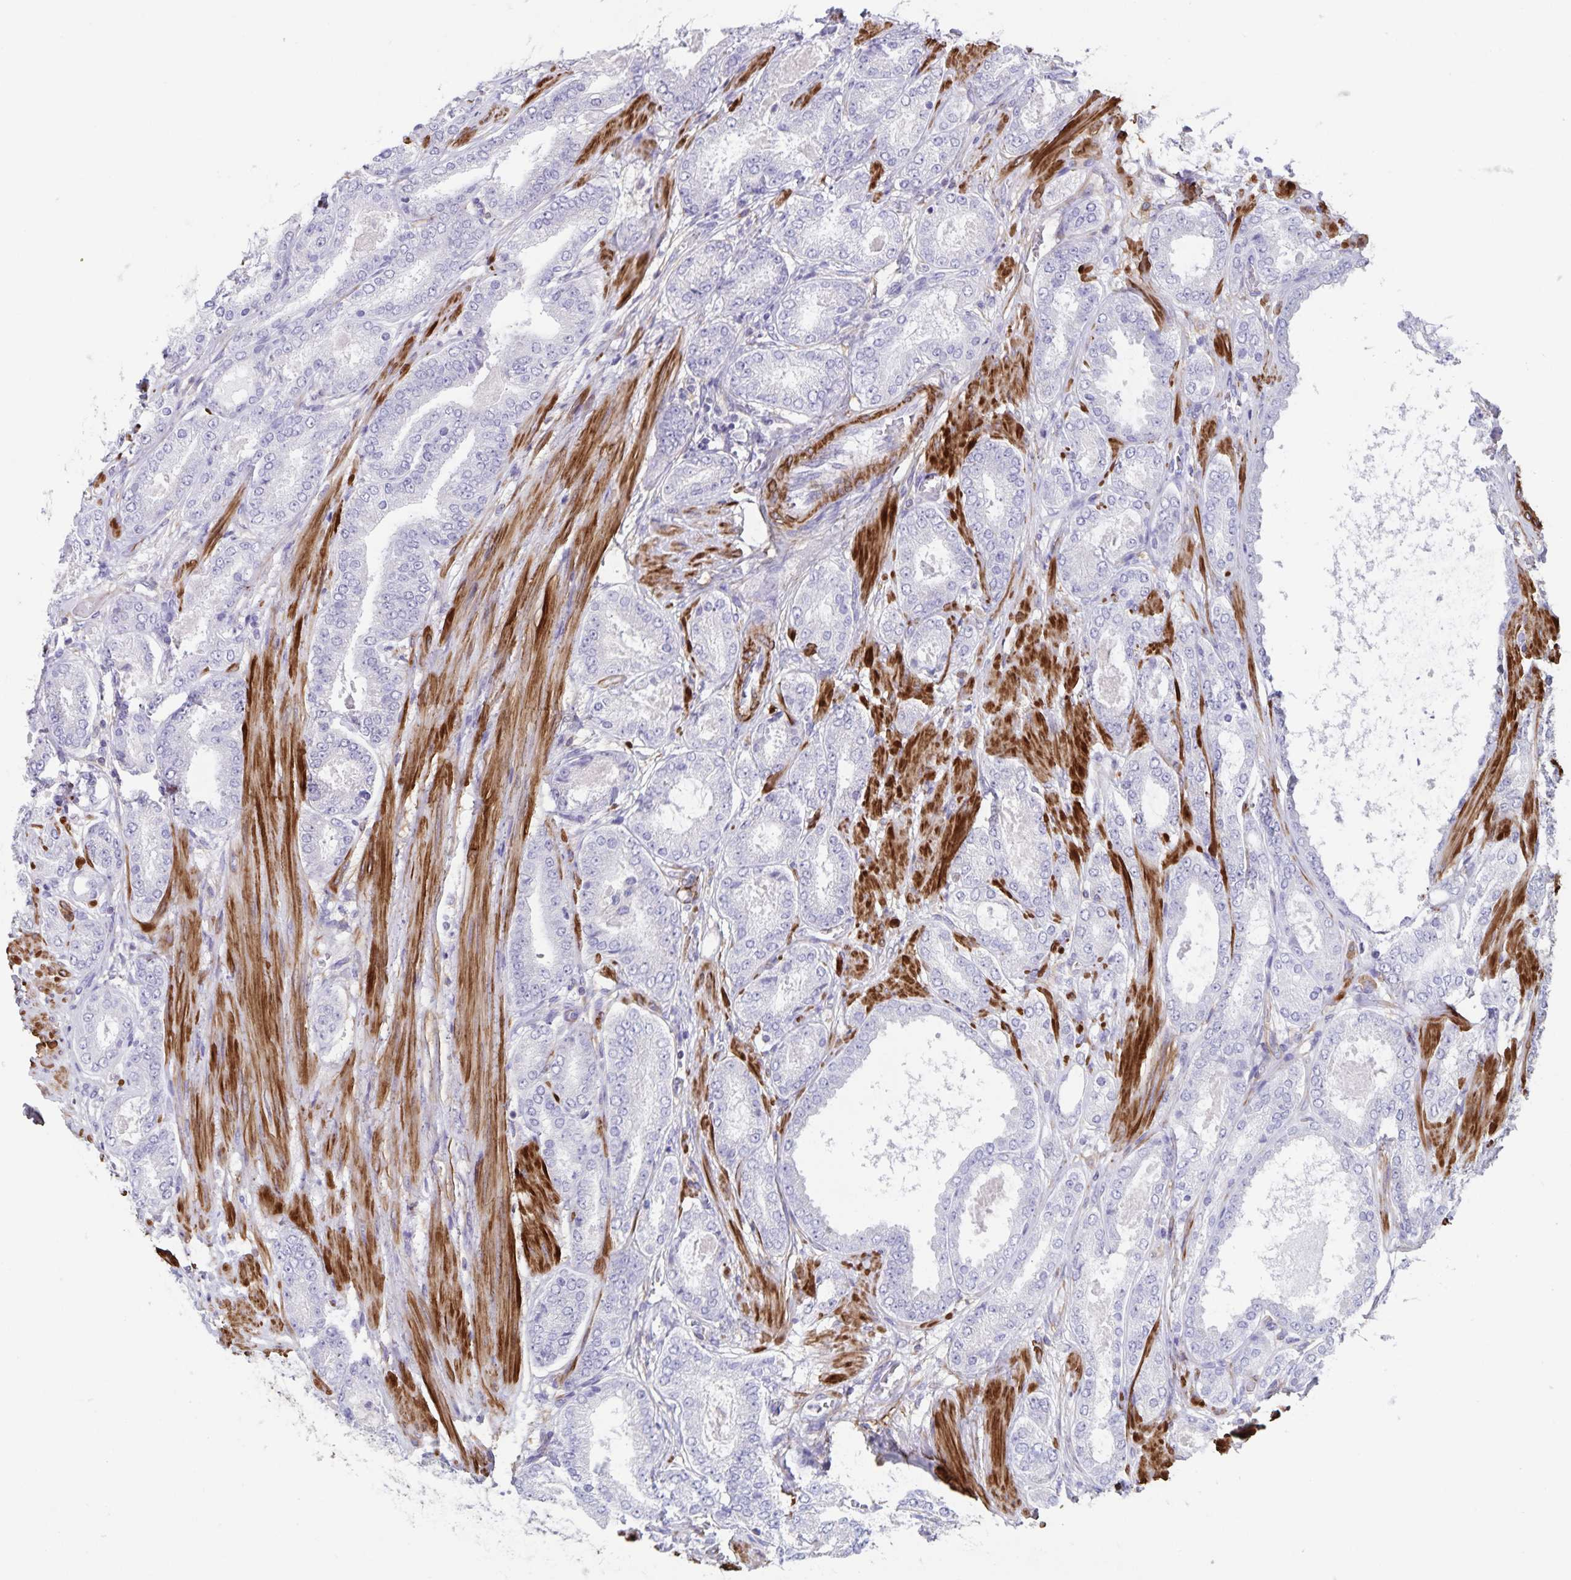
{"staining": {"intensity": "negative", "quantity": "none", "location": "none"}, "tissue": "prostate cancer", "cell_type": "Tumor cells", "image_type": "cancer", "snomed": [{"axis": "morphology", "description": "Adenocarcinoma, High grade"}, {"axis": "topography", "description": "Prostate"}], "caption": "Protein analysis of prostate cancer displays no significant positivity in tumor cells. The staining is performed using DAB (3,3'-diaminobenzidine) brown chromogen with nuclei counter-stained in using hematoxylin.", "gene": "SYNM", "patient": {"sex": "male", "age": 63}}